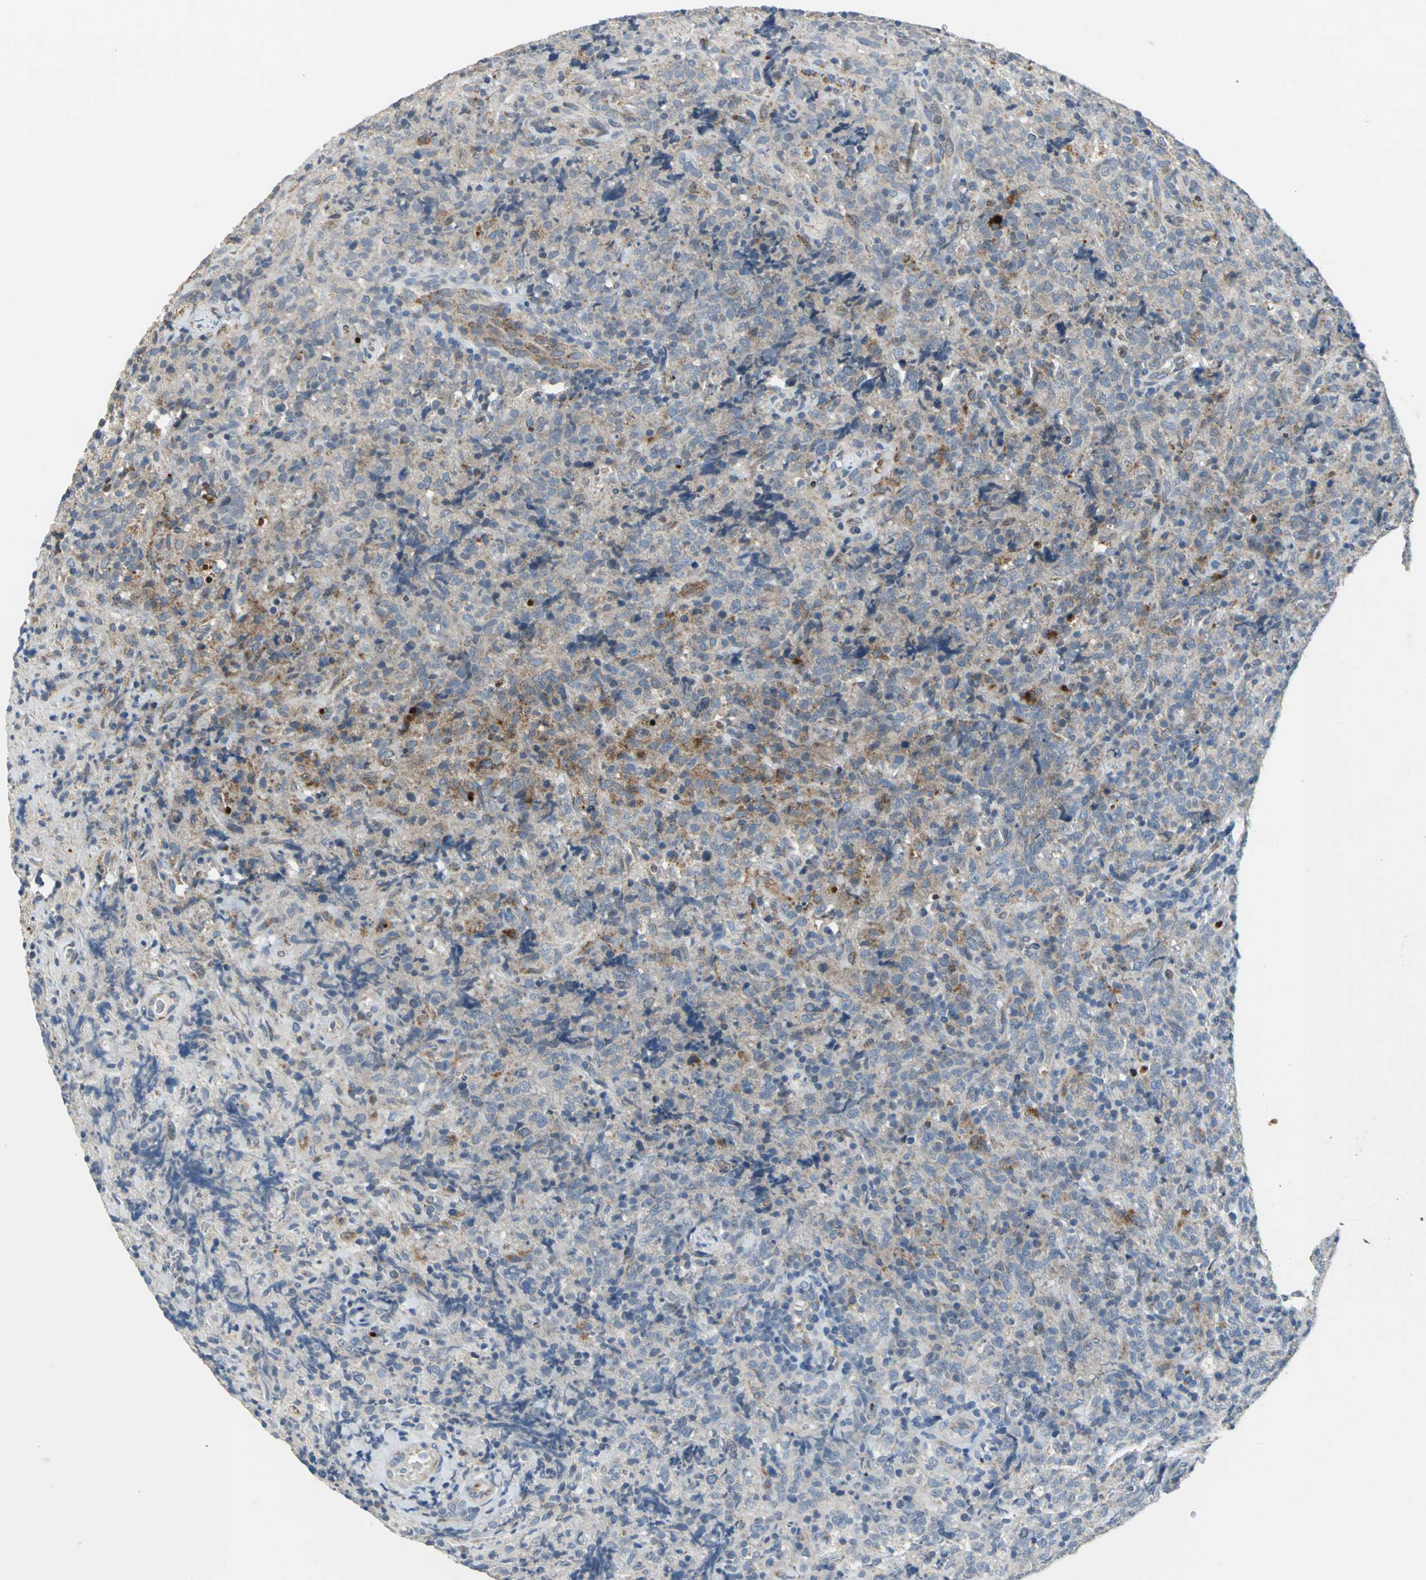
{"staining": {"intensity": "moderate", "quantity": "25%-75%", "location": "cytoplasmic/membranous"}, "tissue": "lymphoma", "cell_type": "Tumor cells", "image_type": "cancer", "snomed": [{"axis": "morphology", "description": "Malignant lymphoma, non-Hodgkin's type, High grade"}, {"axis": "topography", "description": "Tonsil"}], "caption": "Immunohistochemistry of lymphoma reveals medium levels of moderate cytoplasmic/membranous staining in approximately 25%-75% of tumor cells. Nuclei are stained in blue.", "gene": "SPPL2B", "patient": {"sex": "female", "age": 36}}